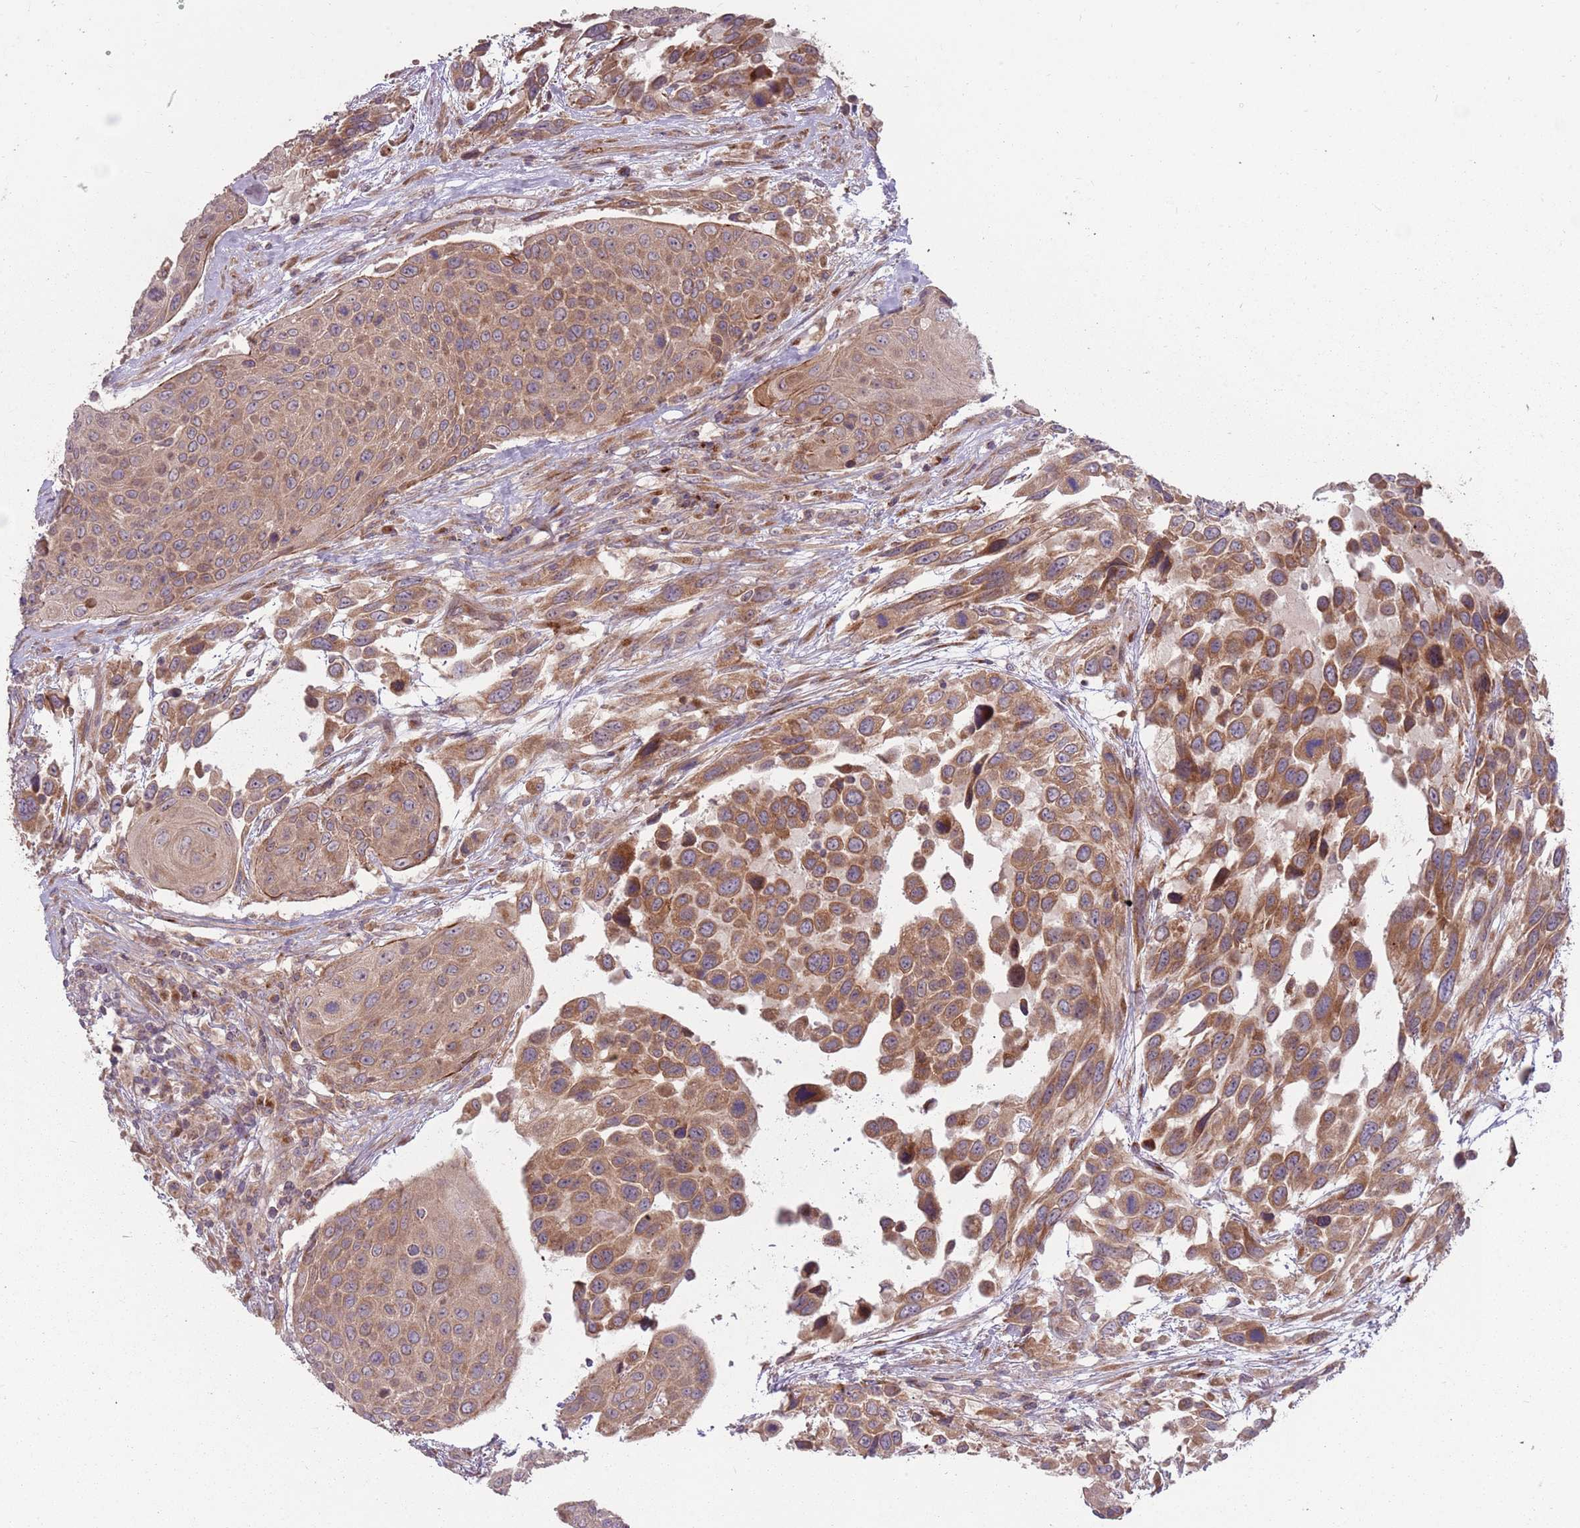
{"staining": {"intensity": "moderate", "quantity": ">75%", "location": "cytoplasmic/membranous"}, "tissue": "urothelial cancer", "cell_type": "Tumor cells", "image_type": "cancer", "snomed": [{"axis": "morphology", "description": "Urothelial carcinoma, High grade"}, {"axis": "topography", "description": "Urinary bladder"}], "caption": "There is medium levels of moderate cytoplasmic/membranous positivity in tumor cells of urothelial cancer, as demonstrated by immunohistochemical staining (brown color).", "gene": "PLD6", "patient": {"sex": "female", "age": 70}}